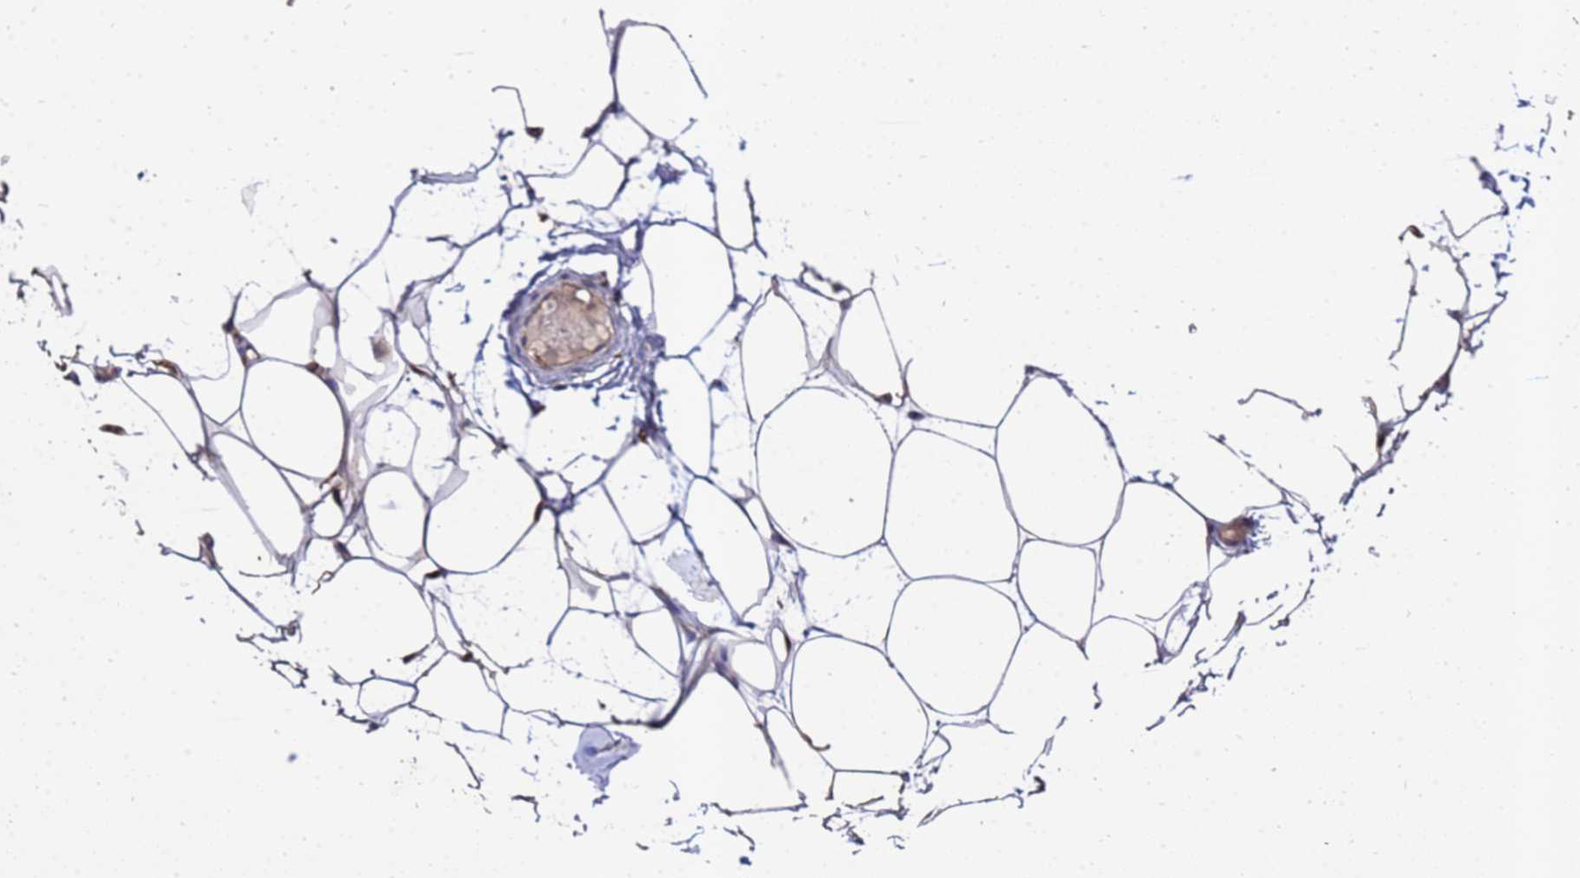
{"staining": {"intensity": "weak", "quantity": "25%-75%", "location": "cytoplasmic/membranous"}, "tissue": "adipose tissue", "cell_type": "Adipocytes", "image_type": "normal", "snomed": [{"axis": "morphology", "description": "Normal tissue, NOS"}, {"axis": "topography", "description": "Breast"}], "caption": "Immunohistochemistry (IHC) photomicrograph of normal adipose tissue: human adipose tissue stained using IHC demonstrates low levels of weak protein expression localized specifically in the cytoplasmic/membranous of adipocytes, appearing as a cytoplasmic/membranous brown color.", "gene": "RNF215", "patient": {"sex": "female", "age": 23}}